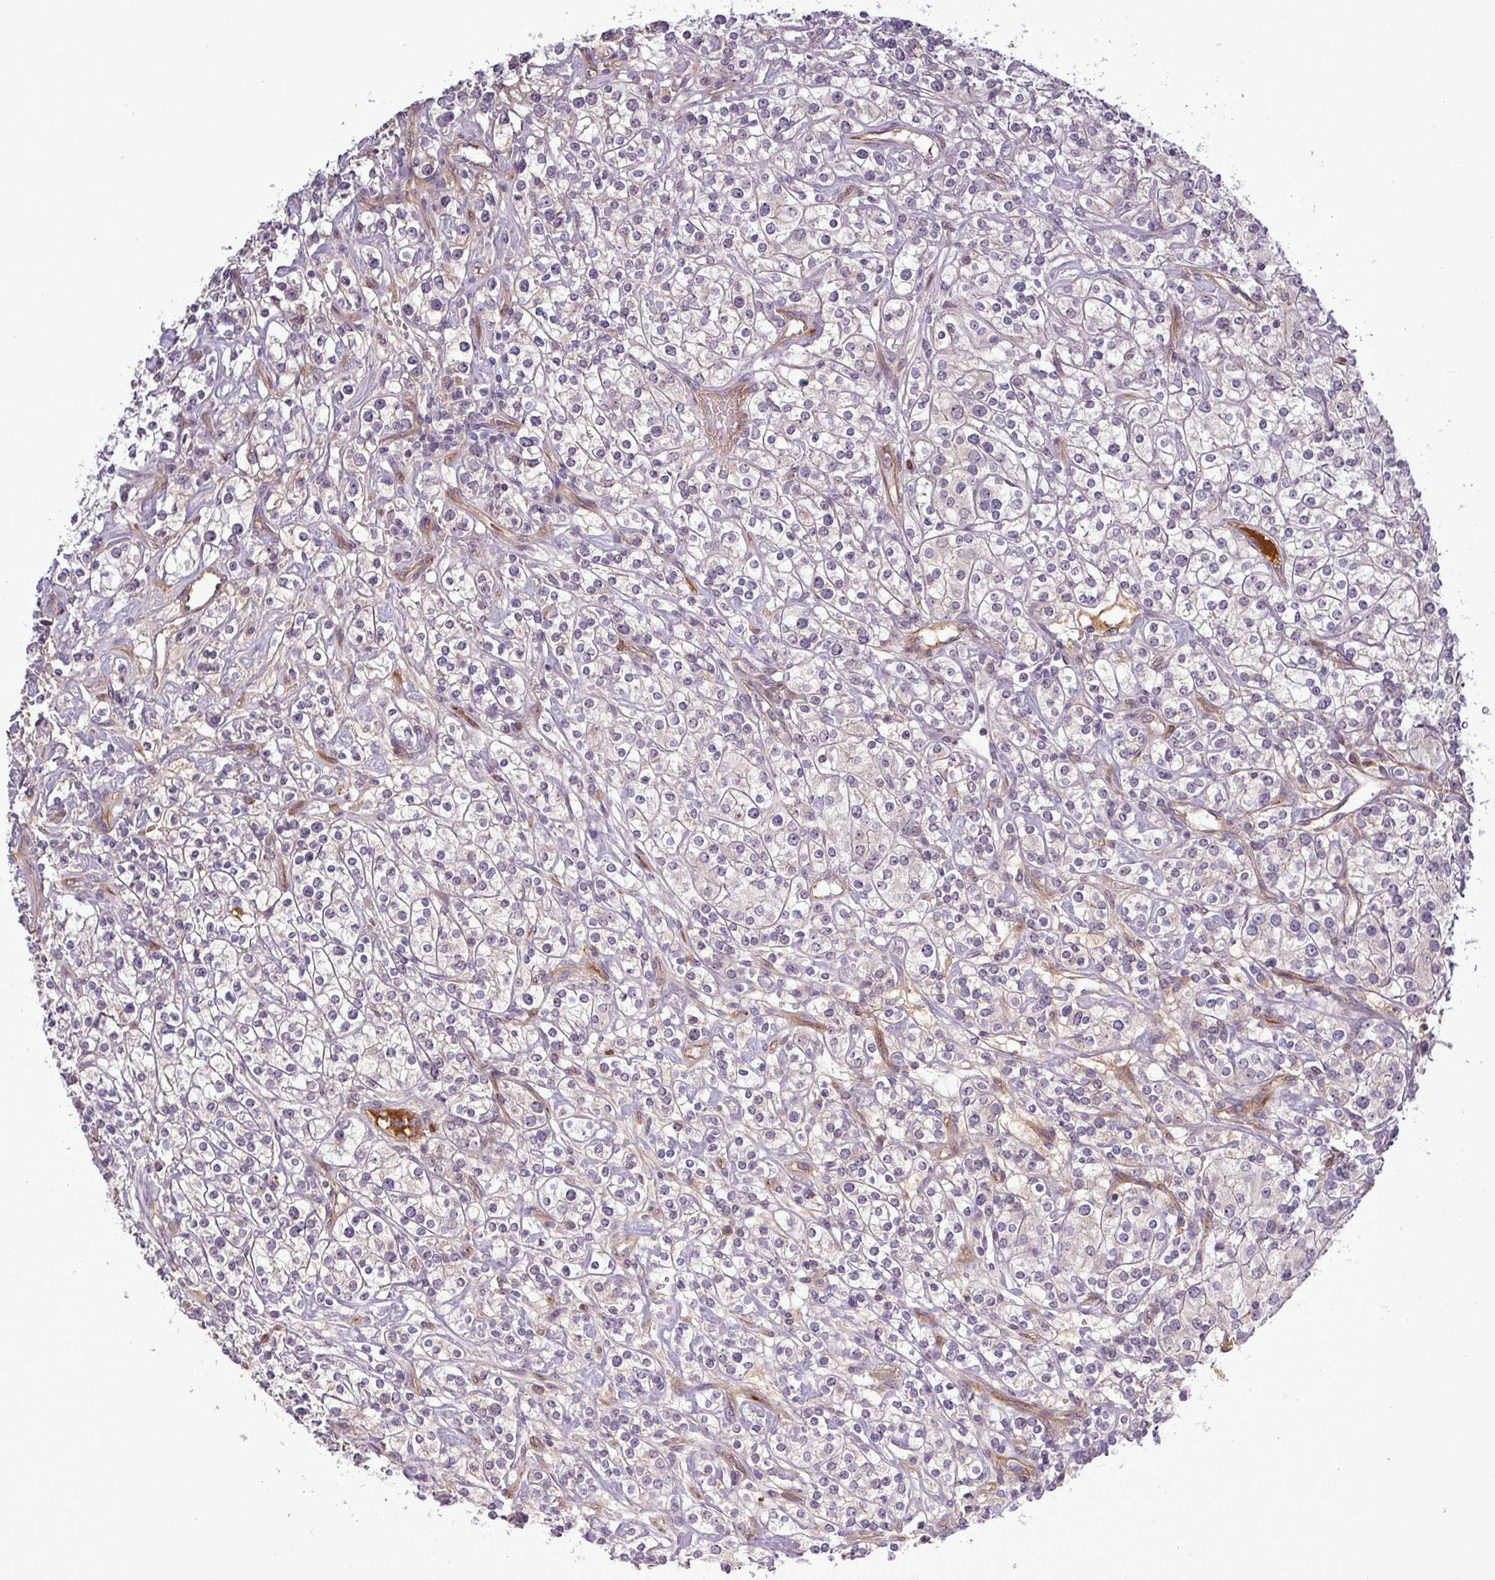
{"staining": {"intensity": "negative", "quantity": "none", "location": "none"}, "tissue": "renal cancer", "cell_type": "Tumor cells", "image_type": "cancer", "snomed": [{"axis": "morphology", "description": "Adenocarcinoma, NOS"}, {"axis": "topography", "description": "Kidney"}], "caption": "This is a histopathology image of IHC staining of adenocarcinoma (renal), which shows no expression in tumor cells.", "gene": "PCDH1", "patient": {"sex": "male", "age": 77}}